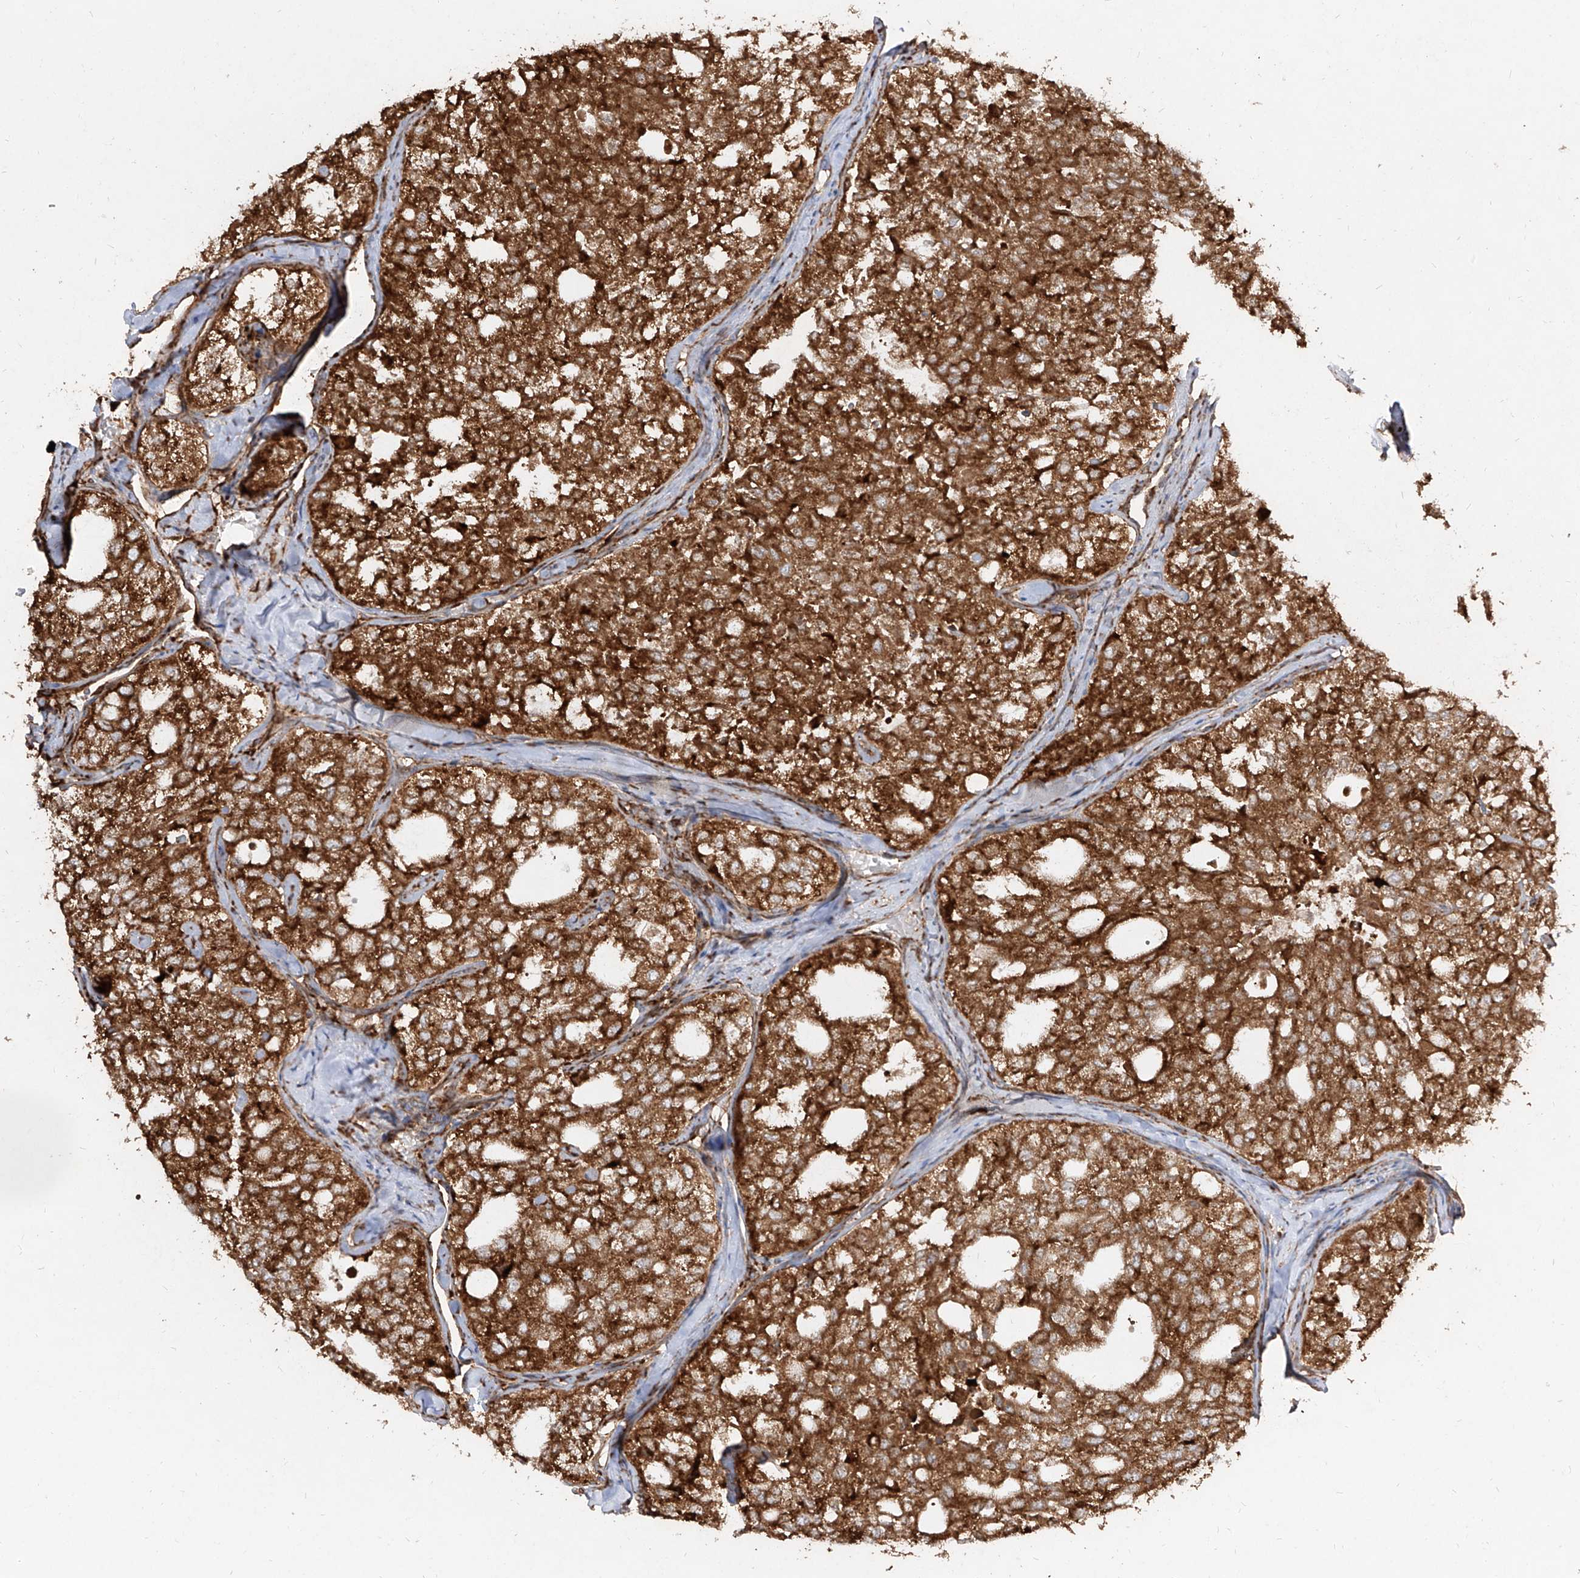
{"staining": {"intensity": "strong", "quantity": ">75%", "location": "cytoplasmic/membranous"}, "tissue": "thyroid cancer", "cell_type": "Tumor cells", "image_type": "cancer", "snomed": [{"axis": "morphology", "description": "Follicular adenoma carcinoma, NOS"}, {"axis": "topography", "description": "Thyroid gland"}], "caption": "A brown stain labels strong cytoplasmic/membranous staining of a protein in human thyroid cancer tumor cells.", "gene": "RPS25", "patient": {"sex": "male", "age": 75}}